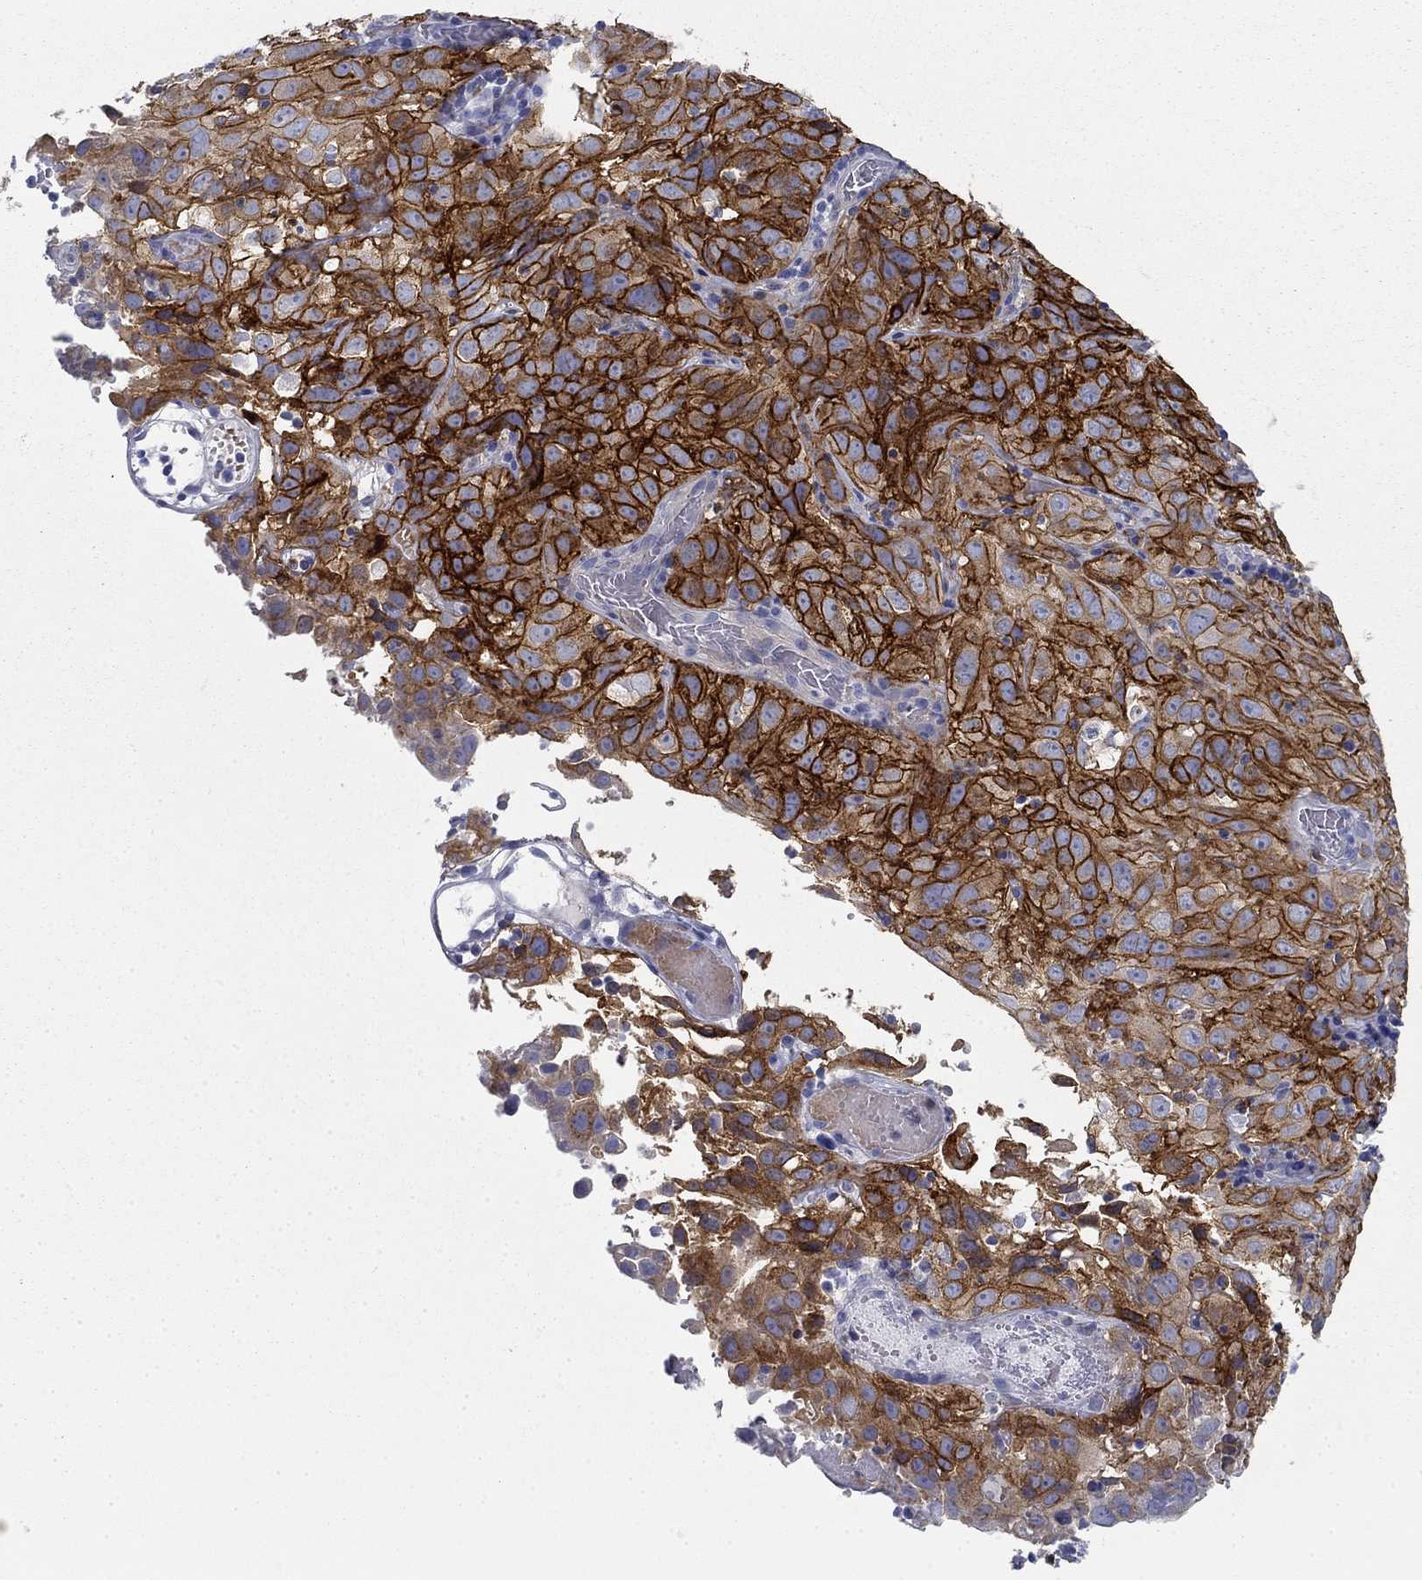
{"staining": {"intensity": "strong", "quantity": ">75%", "location": "cytoplasmic/membranous"}, "tissue": "cervical cancer", "cell_type": "Tumor cells", "image_type": "cancer", "snomed": [{"axis": "morphology", "description": "Squamous cell carcinoma, NOS"}, {"axis": "topography", "description": "Cervix"}], "caption": "Immunohistochemical staining of human cervical cancer (squamous cell carcinoma) displays strong cytoplasmic/membranous protein positivity in about >75% of tumor cells. The staining was performed using DAB (3,3'-diaminobenzidine) to visualize the protein expression in brown, while the nuclei were stained in blue with hematoxylin (Magnification: 20x).", "gene": "GPC1", "patient": {"sex": "female", "age": 32}}